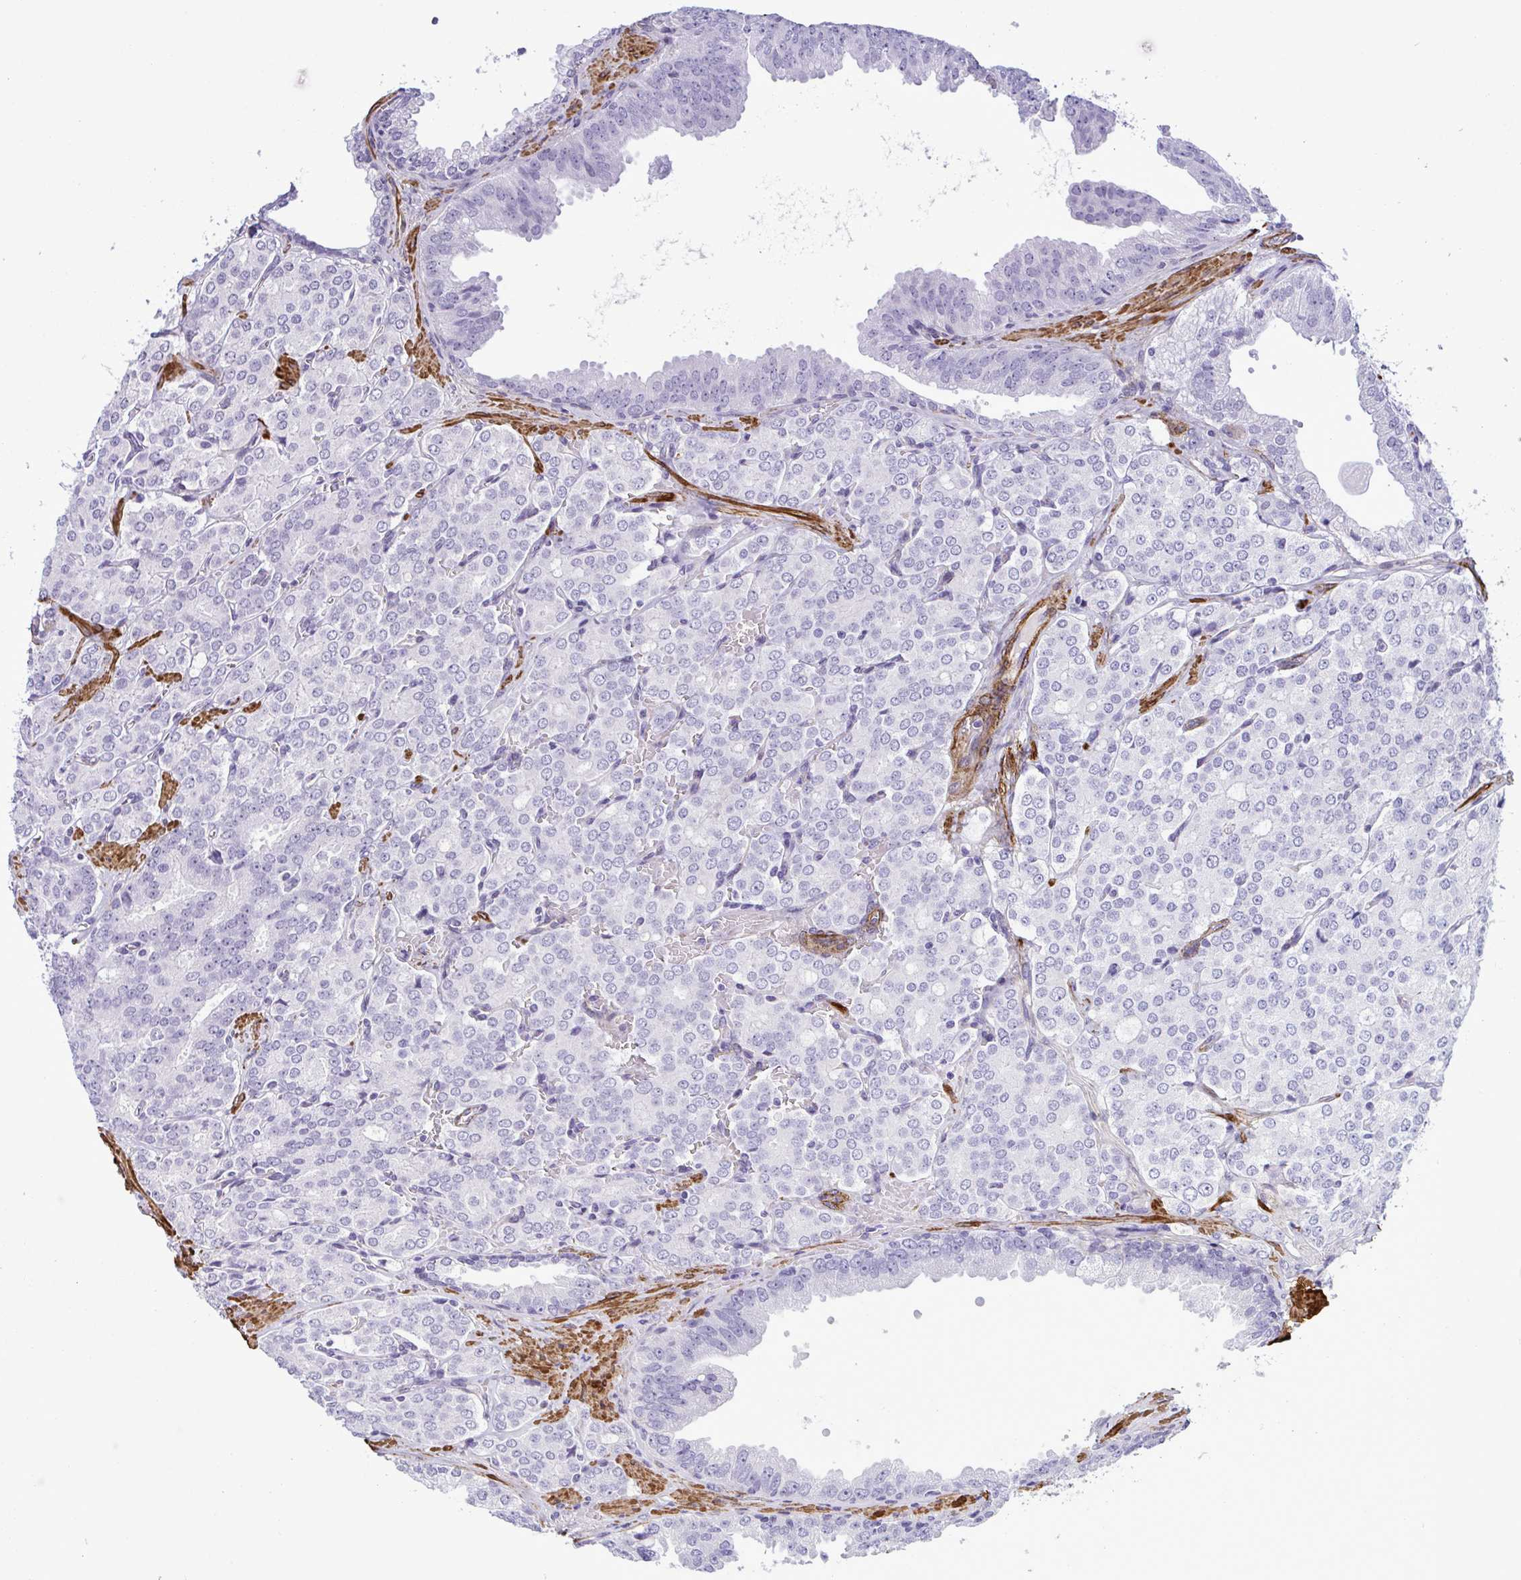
{"staining": {"intensity": "negative", "quantity": "none", "location": "none"}, "tissue": "prostate cancer", "cell_type": "Tumor cells", "image_type": "cancer", "snomed": [{"axis": "morphology", "description": "Adenocarcinoma, Low grade"}, {"axis": "topography", "description": "Prostate"}], "caption": "Micrograph shows no significant protein expression in tumor cells of low-grade adenocarcinoma (prostate).", "gene": "SYNPO2L", "patient": {"sex": "male", "age": 67}}